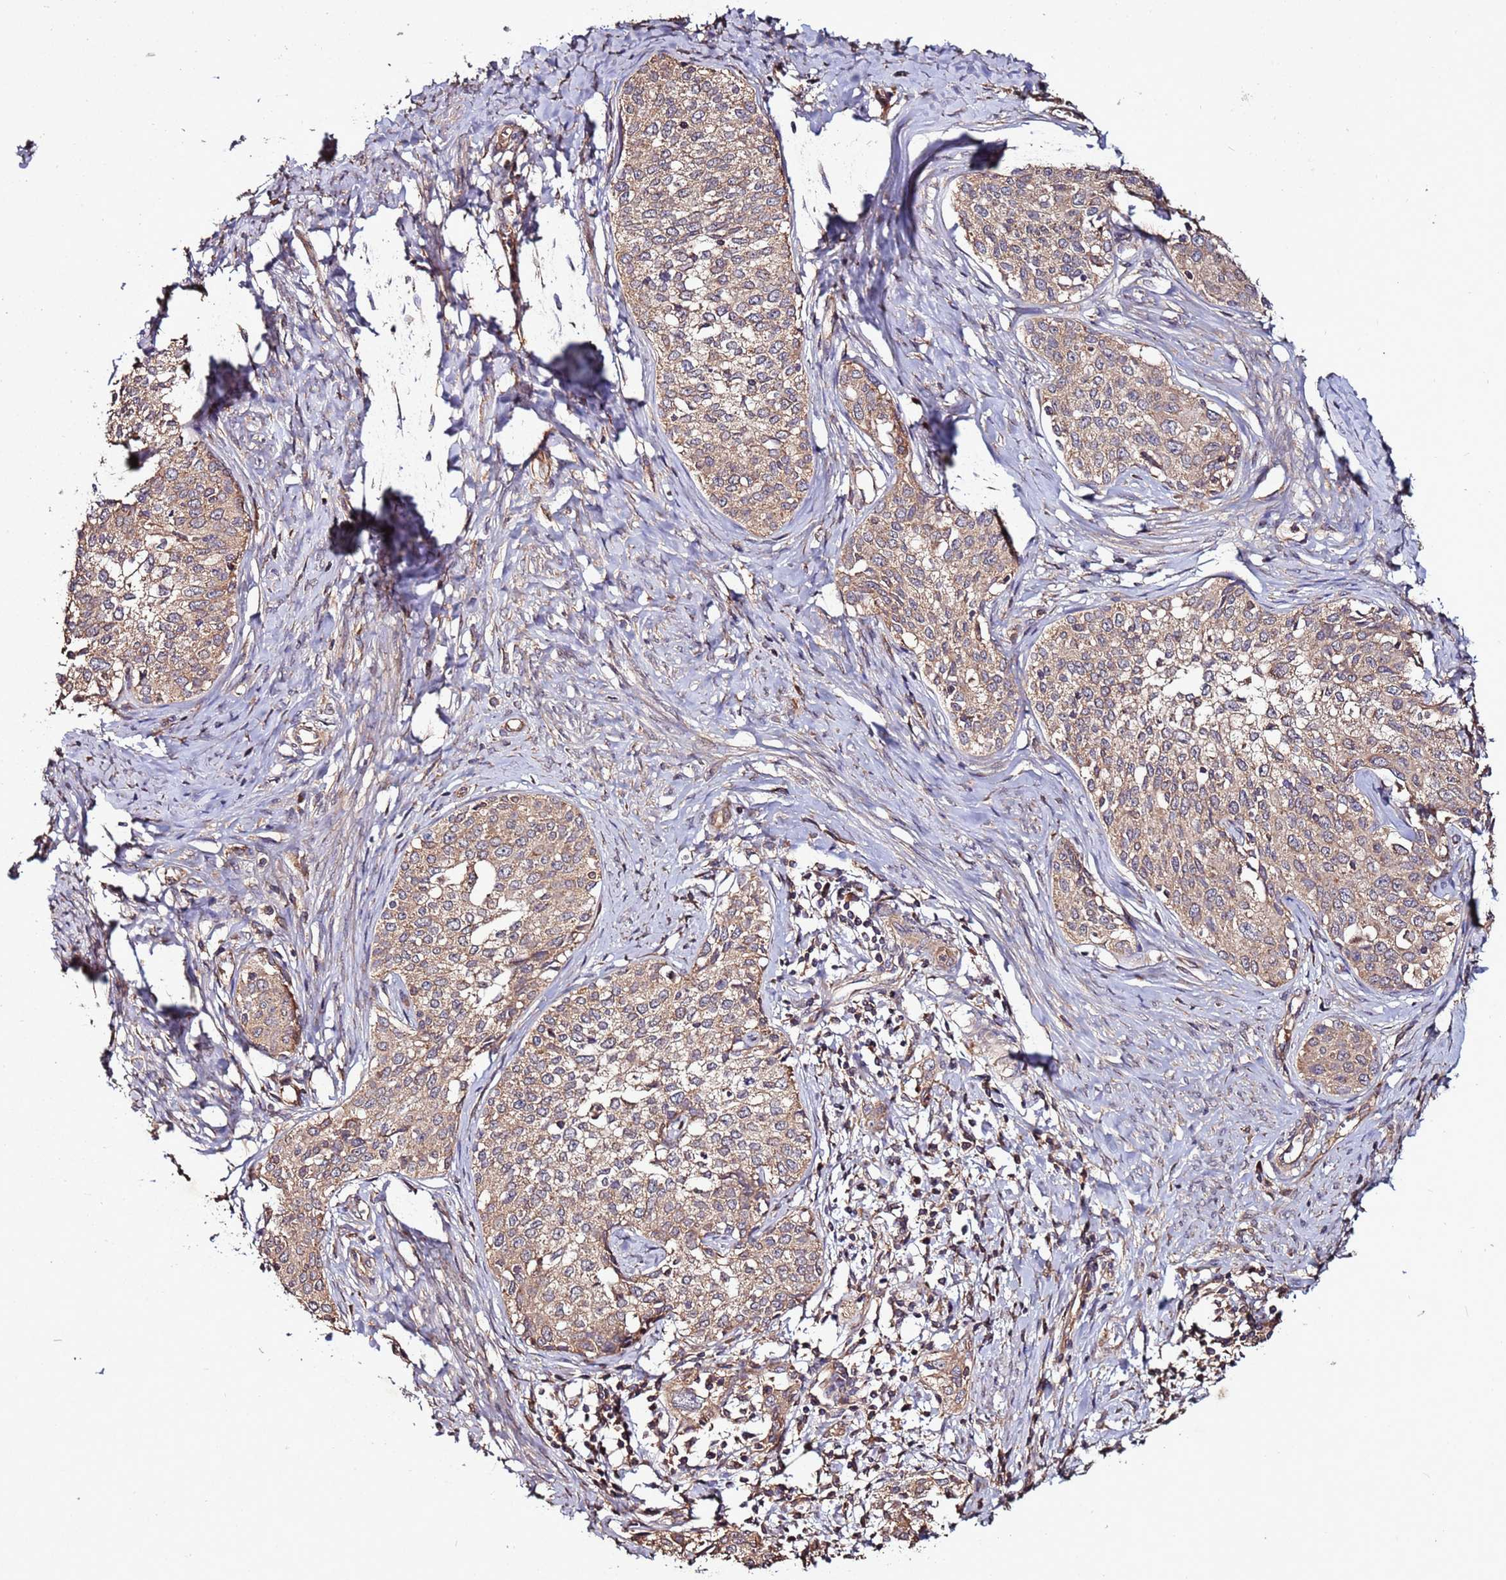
{"staining": {"intensity": "moderate", "quantity": ">75%", "location": "cytoplasmic/membranous"}, "tissue": "cervical cancer", "cell_type": "Tumor cells", "image_type": "cancer", "snomed": [{"axis": "morphology", "description": "Squamous cell carcinoma, NOS"}, {"axis": "morphology", "description": "Adenocarcinoma, NOS"}, {"axis": "topography", "description": "Cervix"}], "caption": "Immunohistochemistry (IHC) image of human cervical cancer stained for a protein (brown), which reveals medium levels of moderate cytoplasmic/membranous positivity in about >75% of tumor cells.", "gene": "RPS15A", "patient": {"sex": "female", "age": 52}}